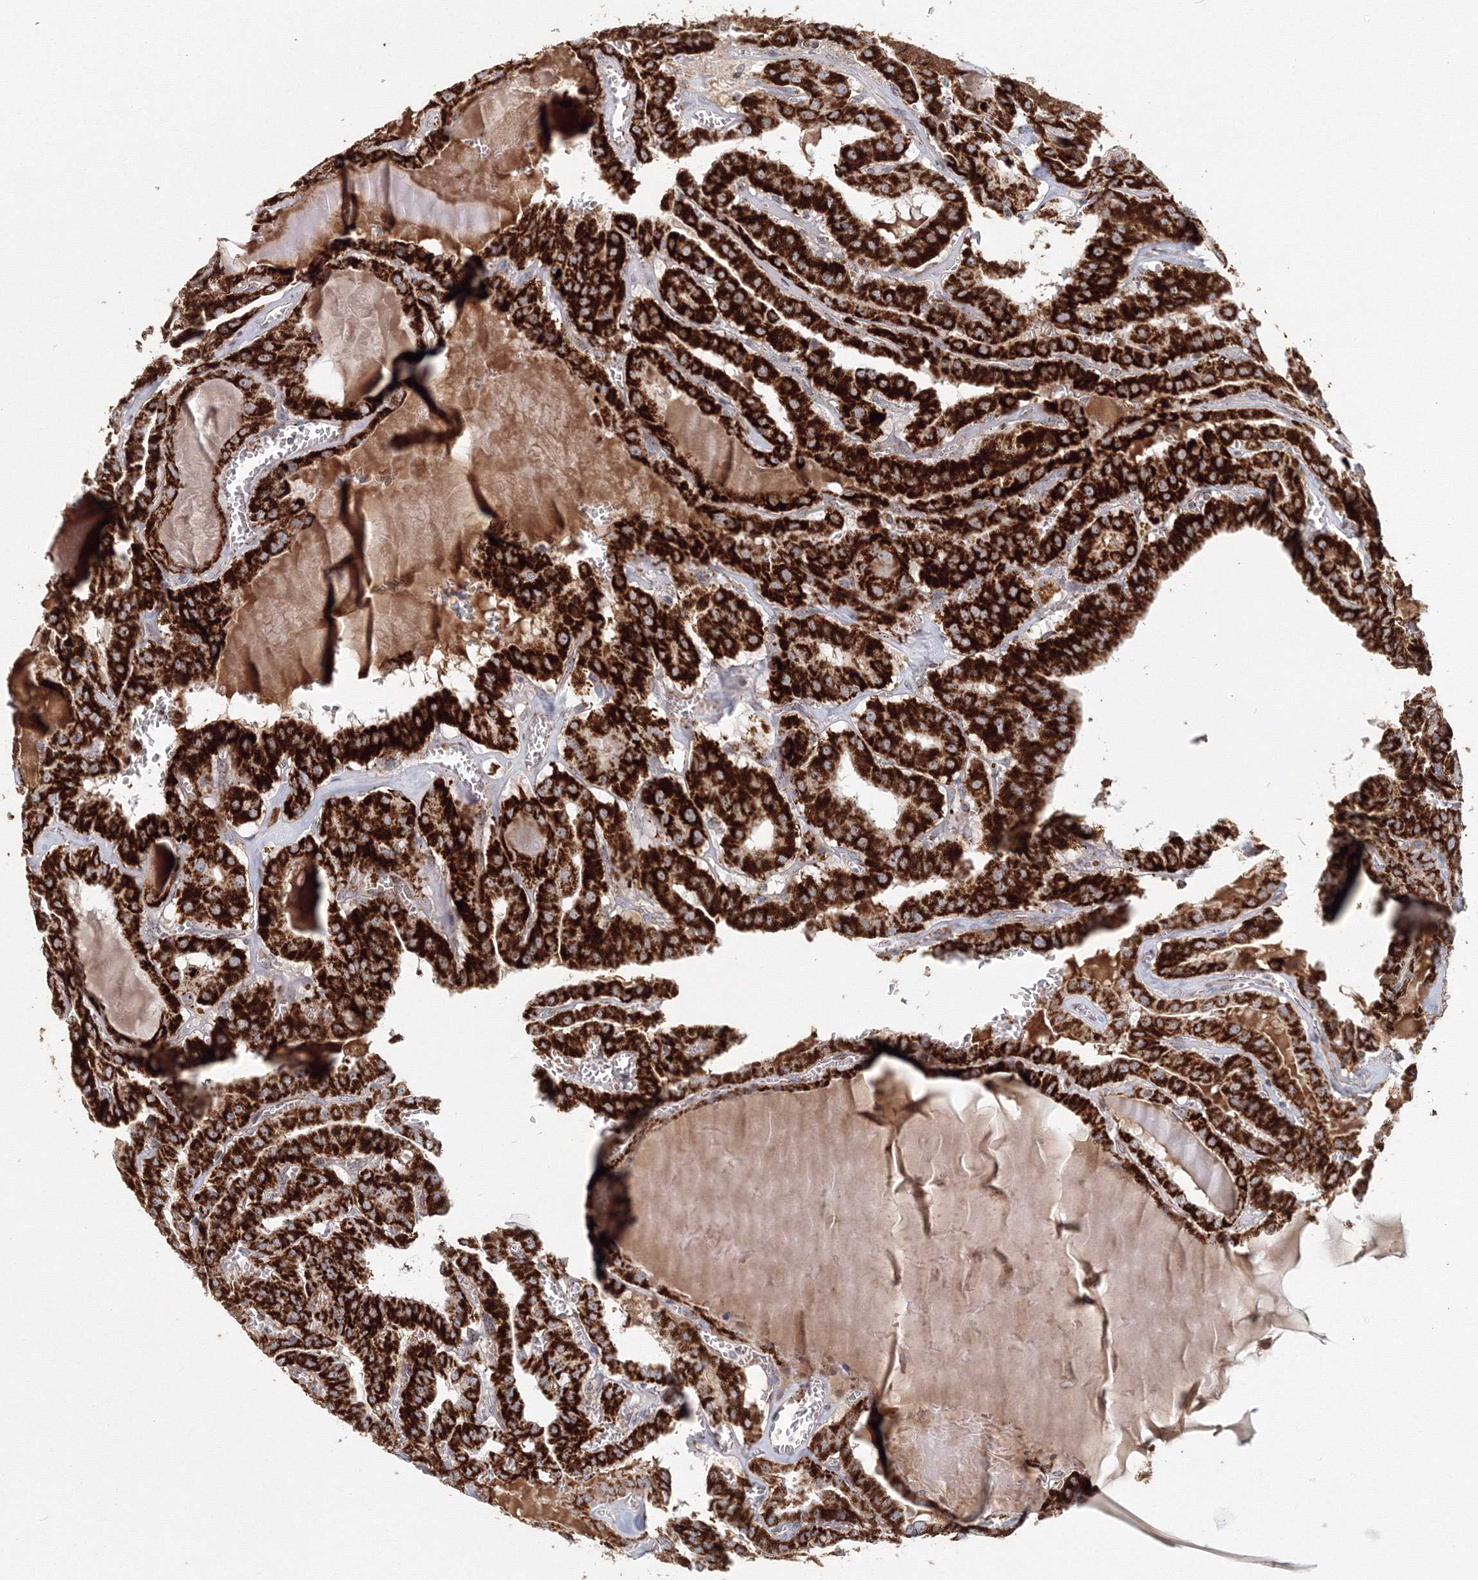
{"staining": {"intensity": "strong", "quantity": ">75%", "location": "cytoplasmic/membranous"}, "tissue": "thyroid cancer", "cell_type": "Tumor cells", "image_type": "cancer", "snomed": [{"axis": "morphology", "description": "Papillary adenocarcinoma, NOS"}, {"axis": "topography", "description": "Thyroid gland"}], "caption": "Immunohistochemistry of papillary adenocarcinoma (thyroid) demonstrates high levels of strong cytoplasmic/membranous positivity in about >75% of tumor cells.", "gene": "GRPEL1", "patient": {"sex": "male", "age": 52}}